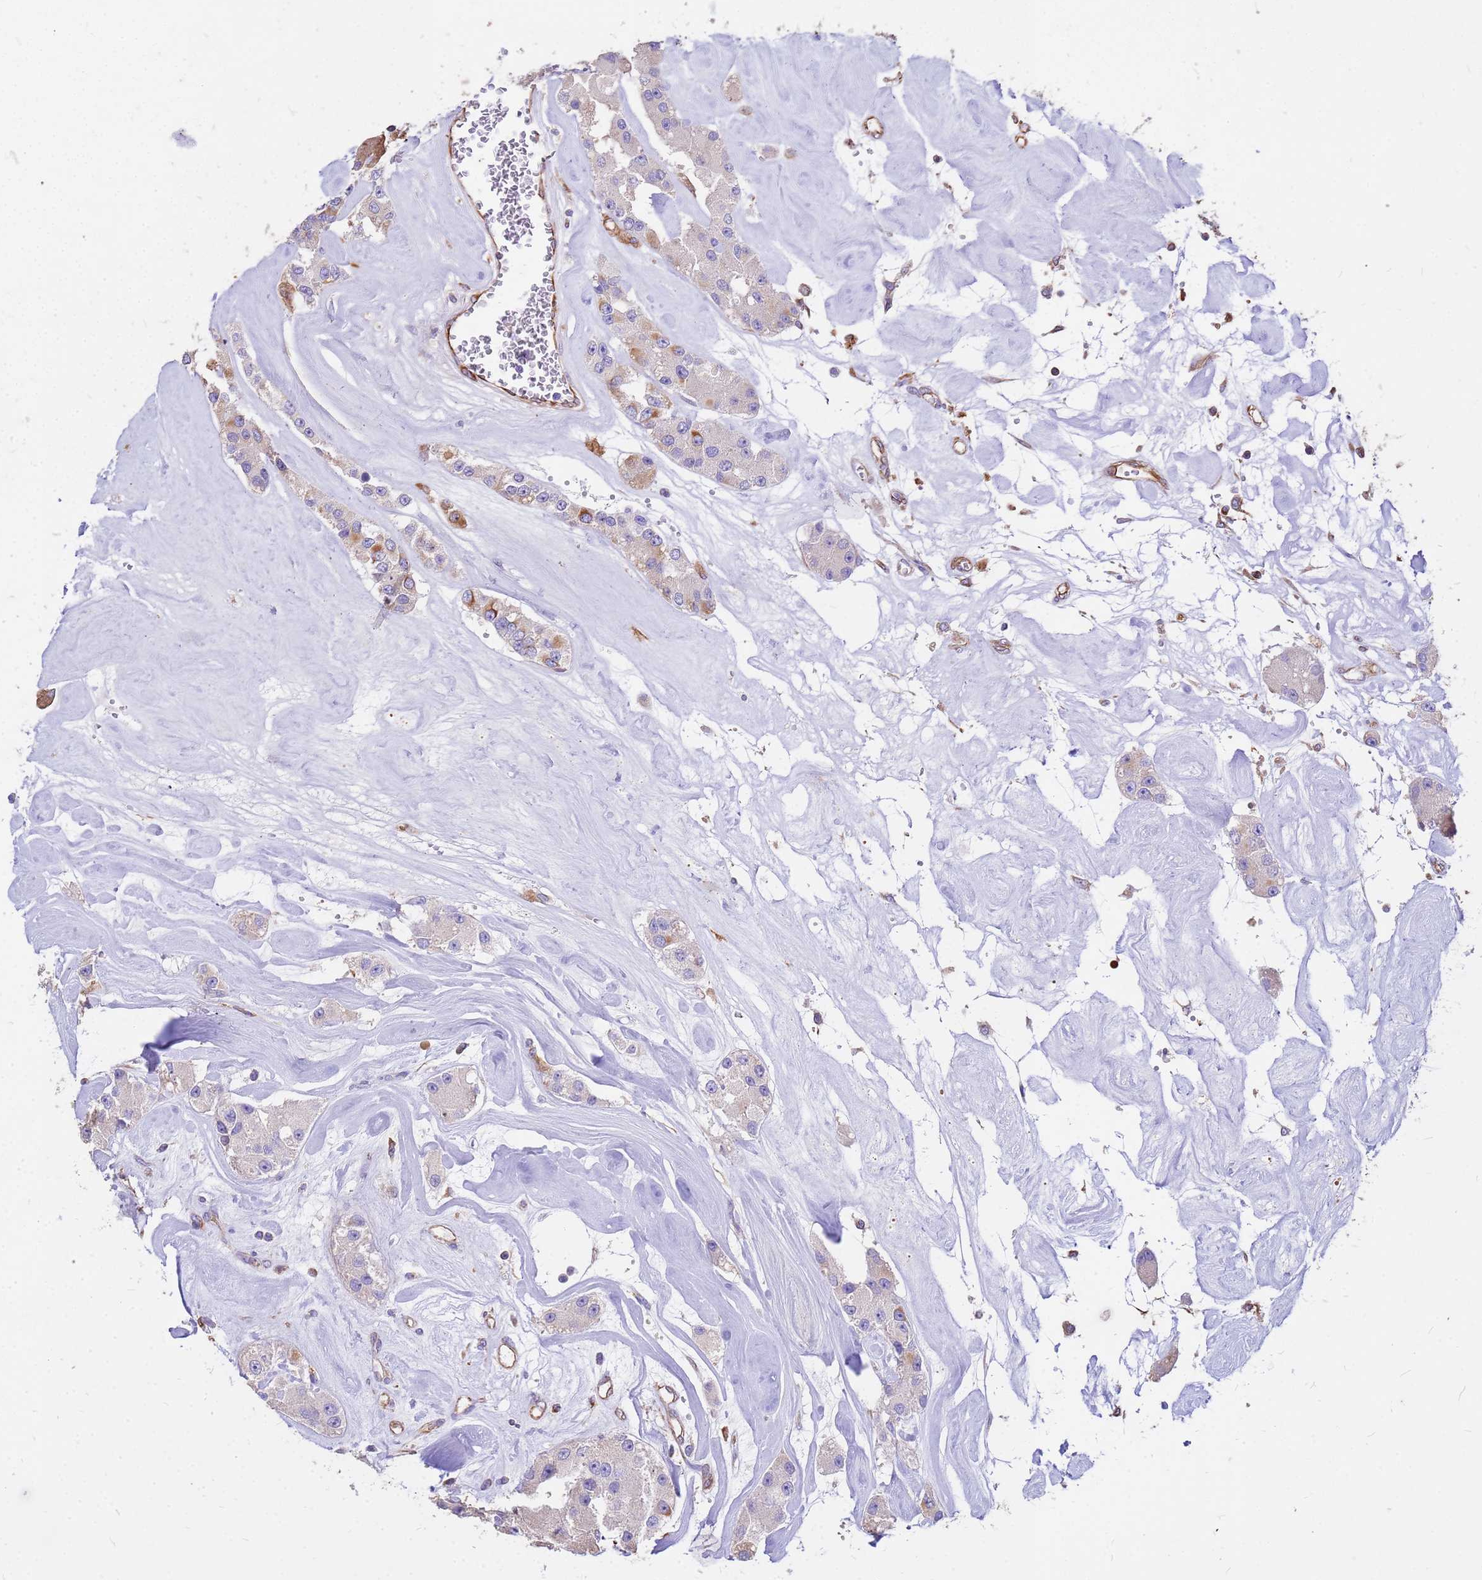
{"staining": {"intensity": "moderate", "quantity": "<25%", "location": "cytoplasmic/membranous"}, "tissue": "carcinoid", "cell_type": "Tumor cells", "image_type": "cancer", "snomed": [{"axis": "morphology", "description": "Carcinoid, malignant, NOS"}, {"axis": "topography", "description": "Pancreas"}], "caption": "Moderate cytoplasmic/membranous expression for a protein is seen in about <25% of tumor cells of carcinoid (malignant) using IHC.", "gene": "TCEAL3", "patient": {"sex": "male", "age": 41}}